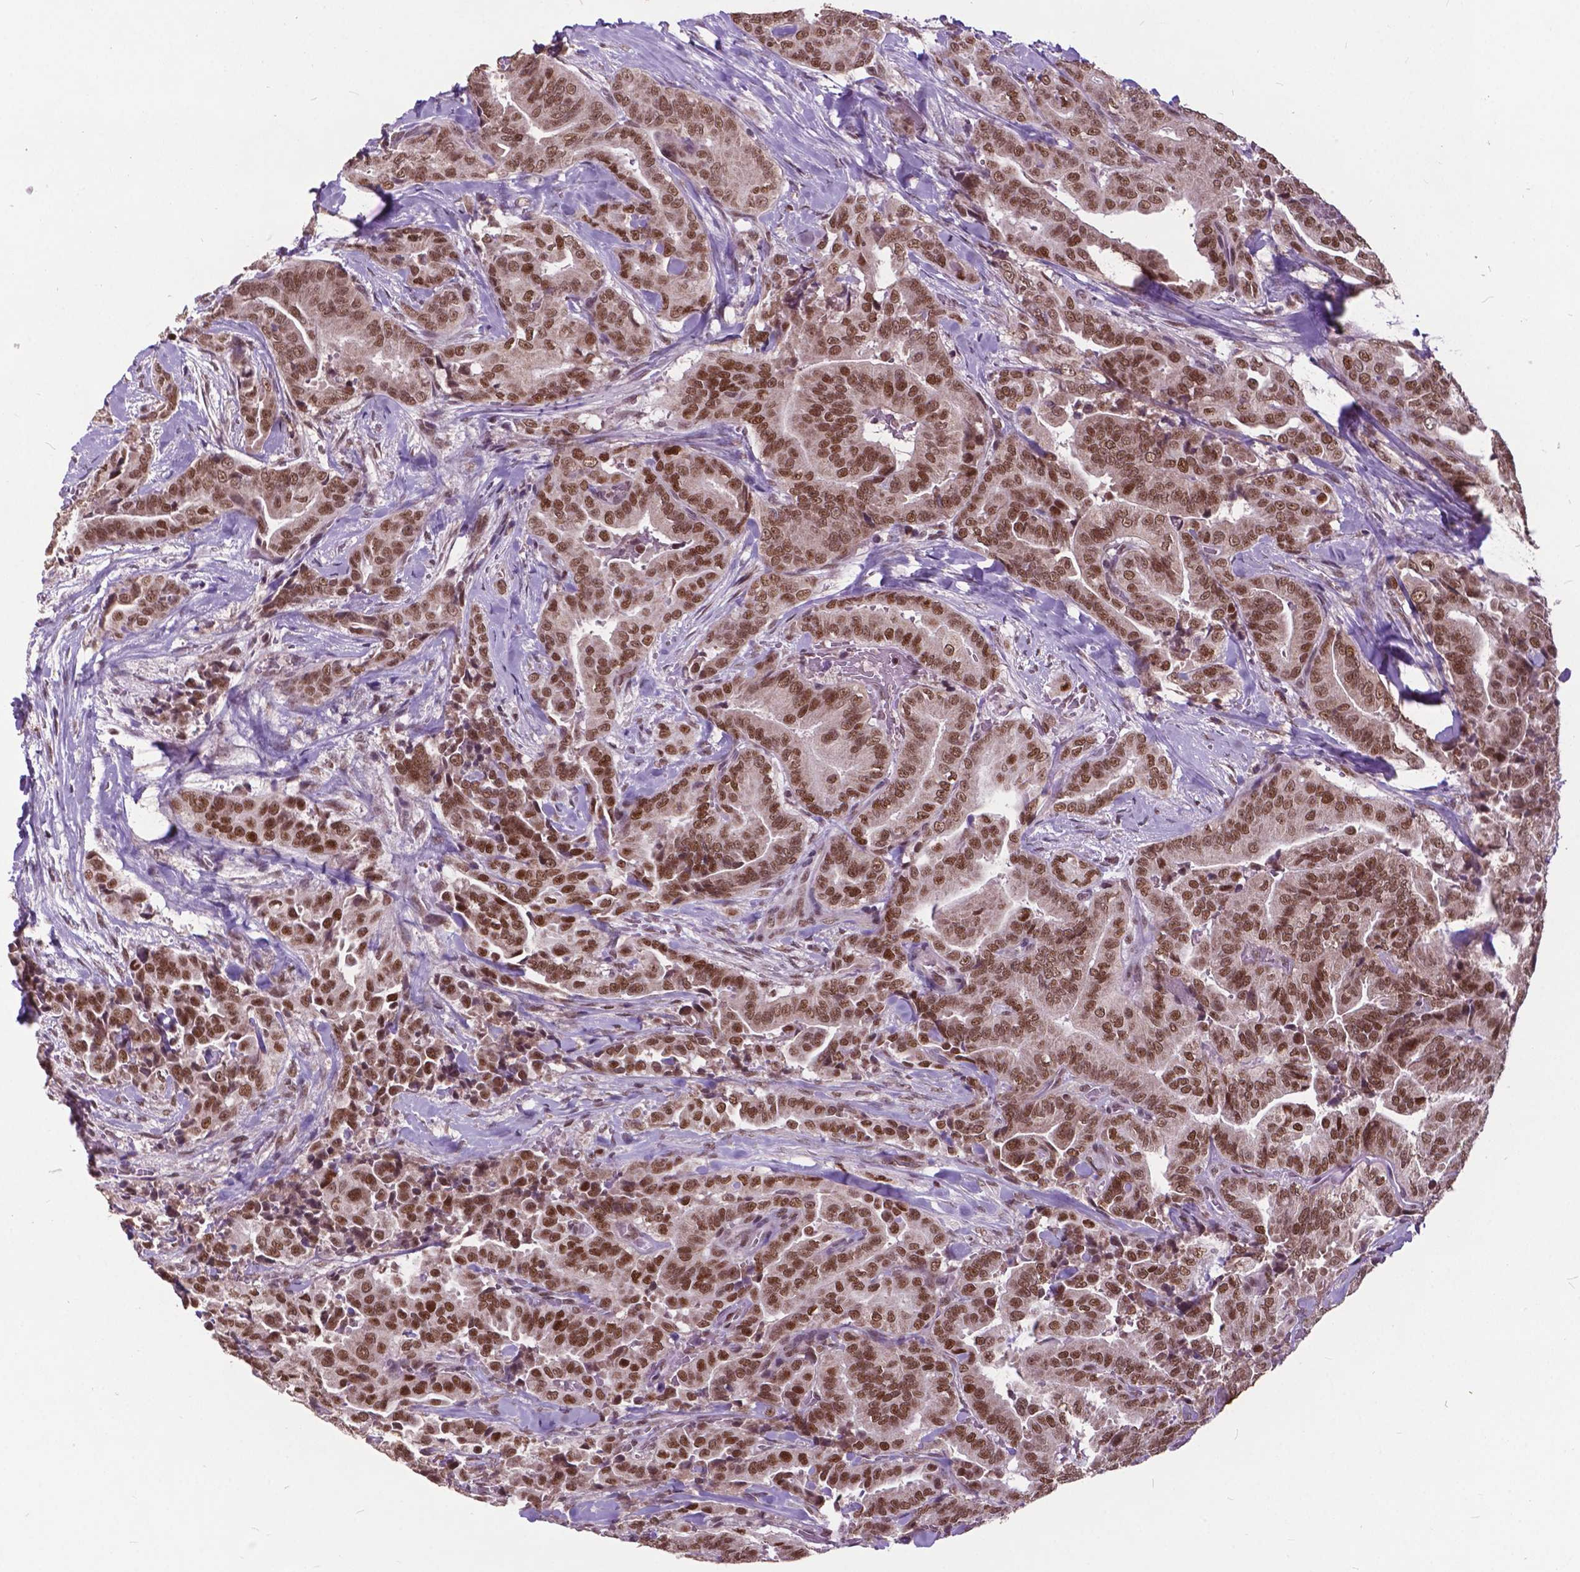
{"staining": {"intensity": "strong", "quantity": ">75%", "location": "nuclear"}, "tissue": "thyroid cancer", "cell_type": "Tumor cells", "image_type": "cancer", "snomed": [{"axis": "morphology", "description": "Papillary adenocarcinoma, NOS"}, {"axis": "topography", "description": "Thyroid gland"}], "caption": "Human thyroid cancer (papillary adenocarcinoma) stained for a protein (brown) reveals strong nuclear positive staining in approximately >75% of tumor cells.", "gene": "MSH2", "patient": {"sex": "male", "age": 61}}